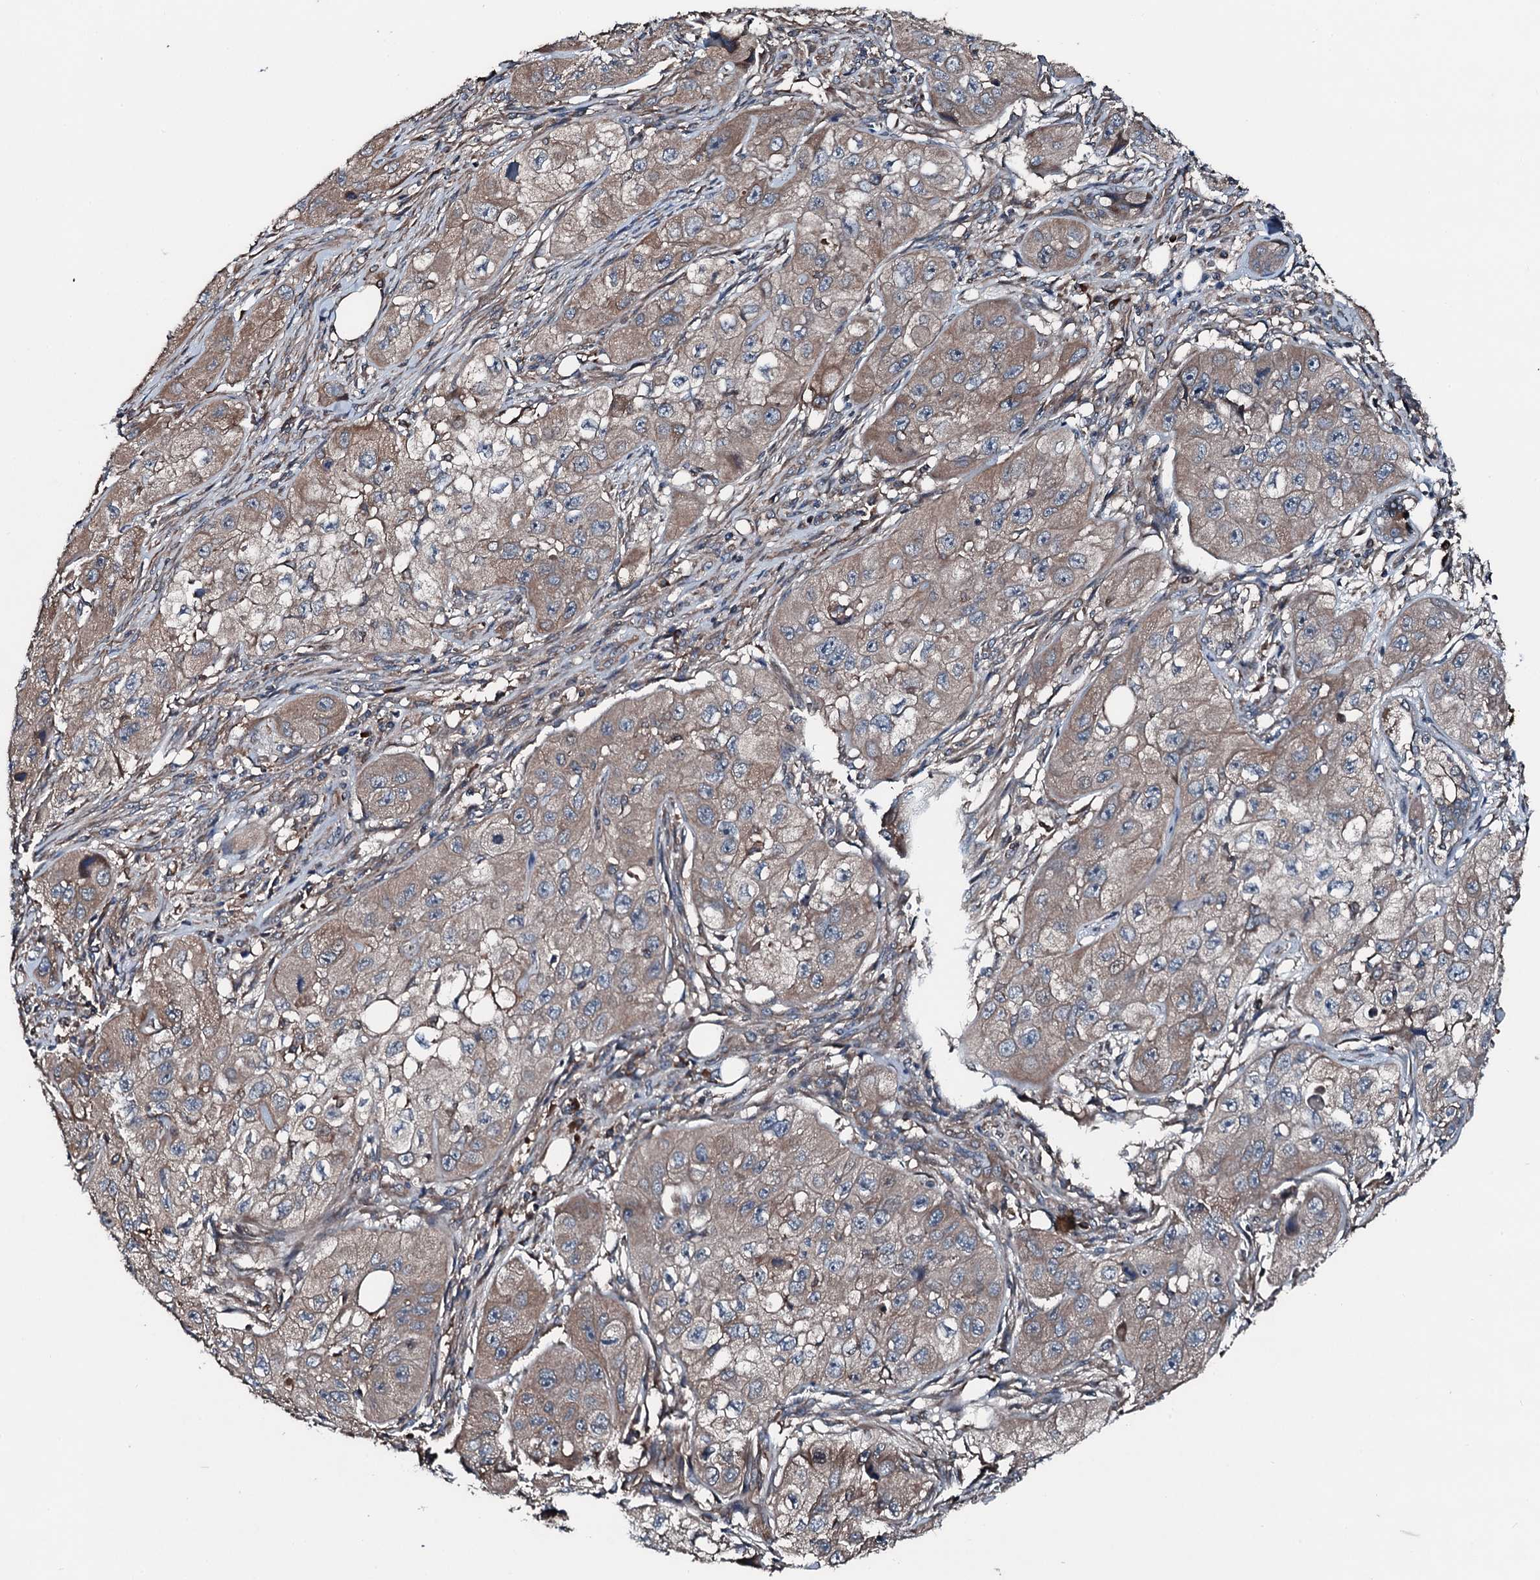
{"staining": {"intensity": "moderate", "quantity": ">75%", "location": "cytoplasmic/membranous"}, "tissue": "skin cancer", "cell_type": "Tumor cells", "image_type": "cancer", "snomed": [{"axis": "morphology", "description": "Squamous cell carcinoma, NOS"}, {"axis": "topography", "description": "Skin"}, {"axis": "topography", "description": "Subcutis"}], "caption": "Skin cancer was stained to show a protein in brown. There is medium levels of moderate cytoplasmic/membranous staining in approximately >75% of tumor cells.", "gene": "AARS1", "patient": {"sex": "male", "age": 73}}